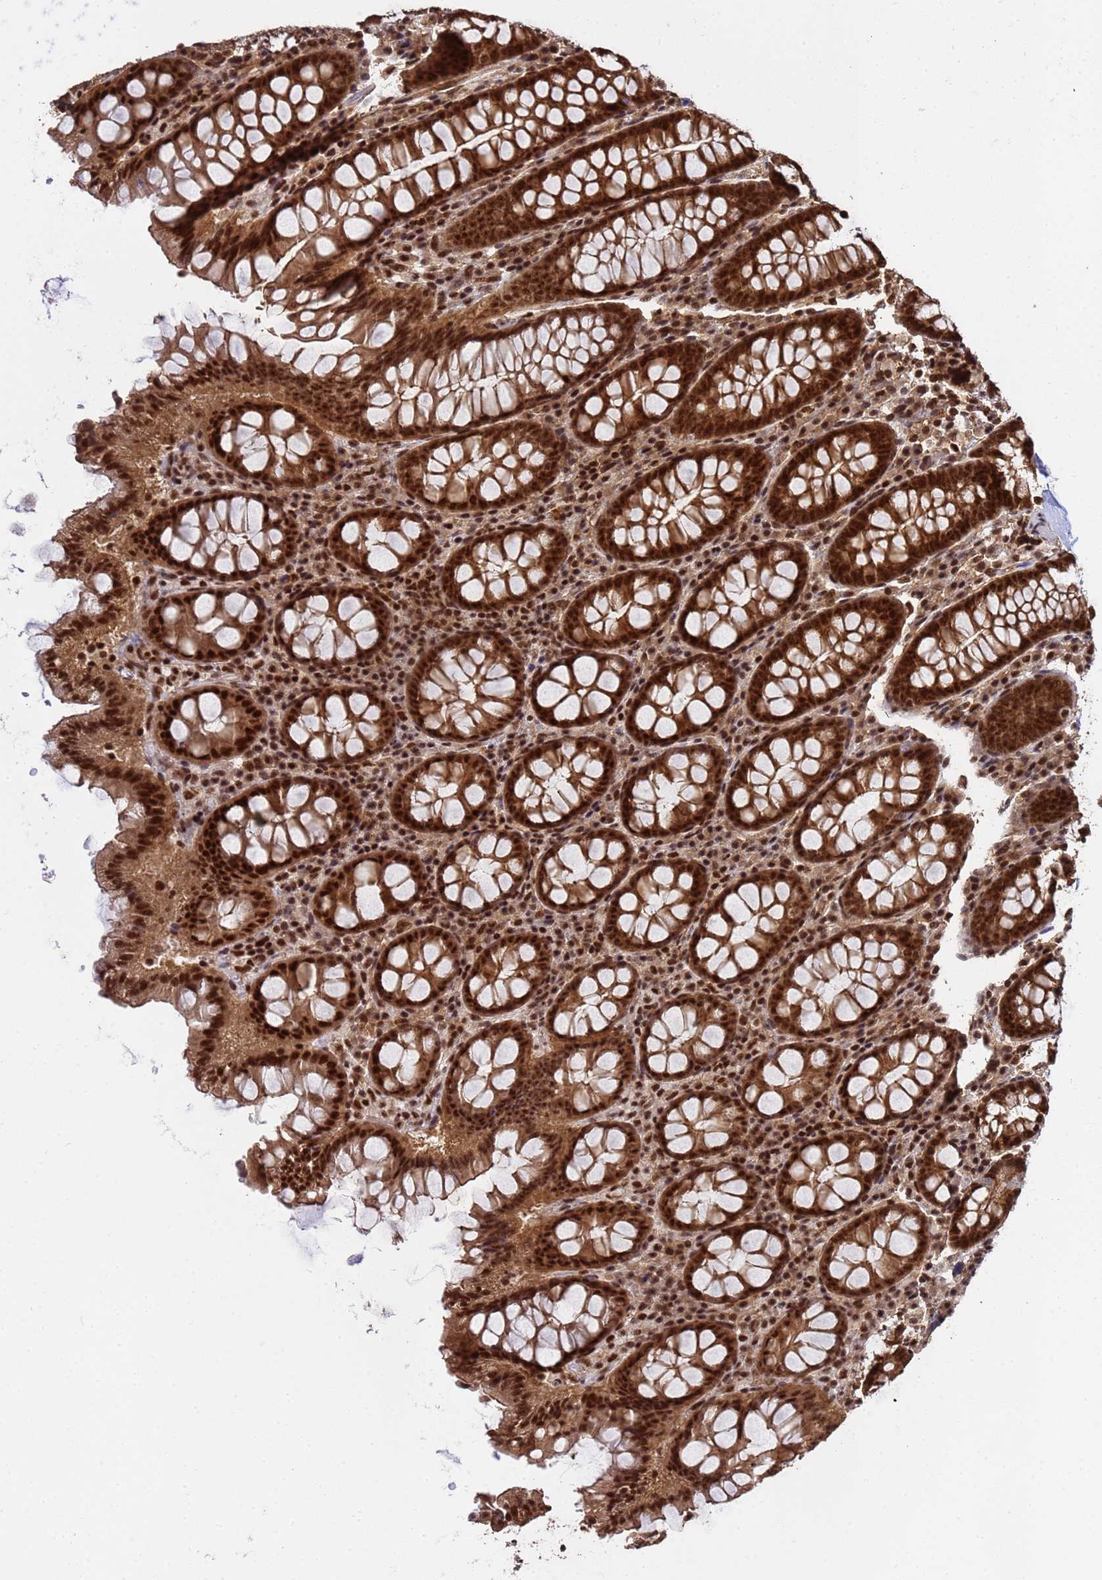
{"staining": {"intensity": "strong", "quantity": ">75%", "location": "nuclear"}, "tissue": "colon", "cell_type": "Endothelial cells", "image_type": "normal", "snomed": [{"axis": "morphology", "description": "Normal tissue, NOS"}, {"axis": "topography", "description": "Colon"}], "caption": "Colon stained with IHC displays strong nuclear staining in about >75% of endothelial cells.", "gene": "SYF2", "patient": {"sex": "female", "age": 79}}